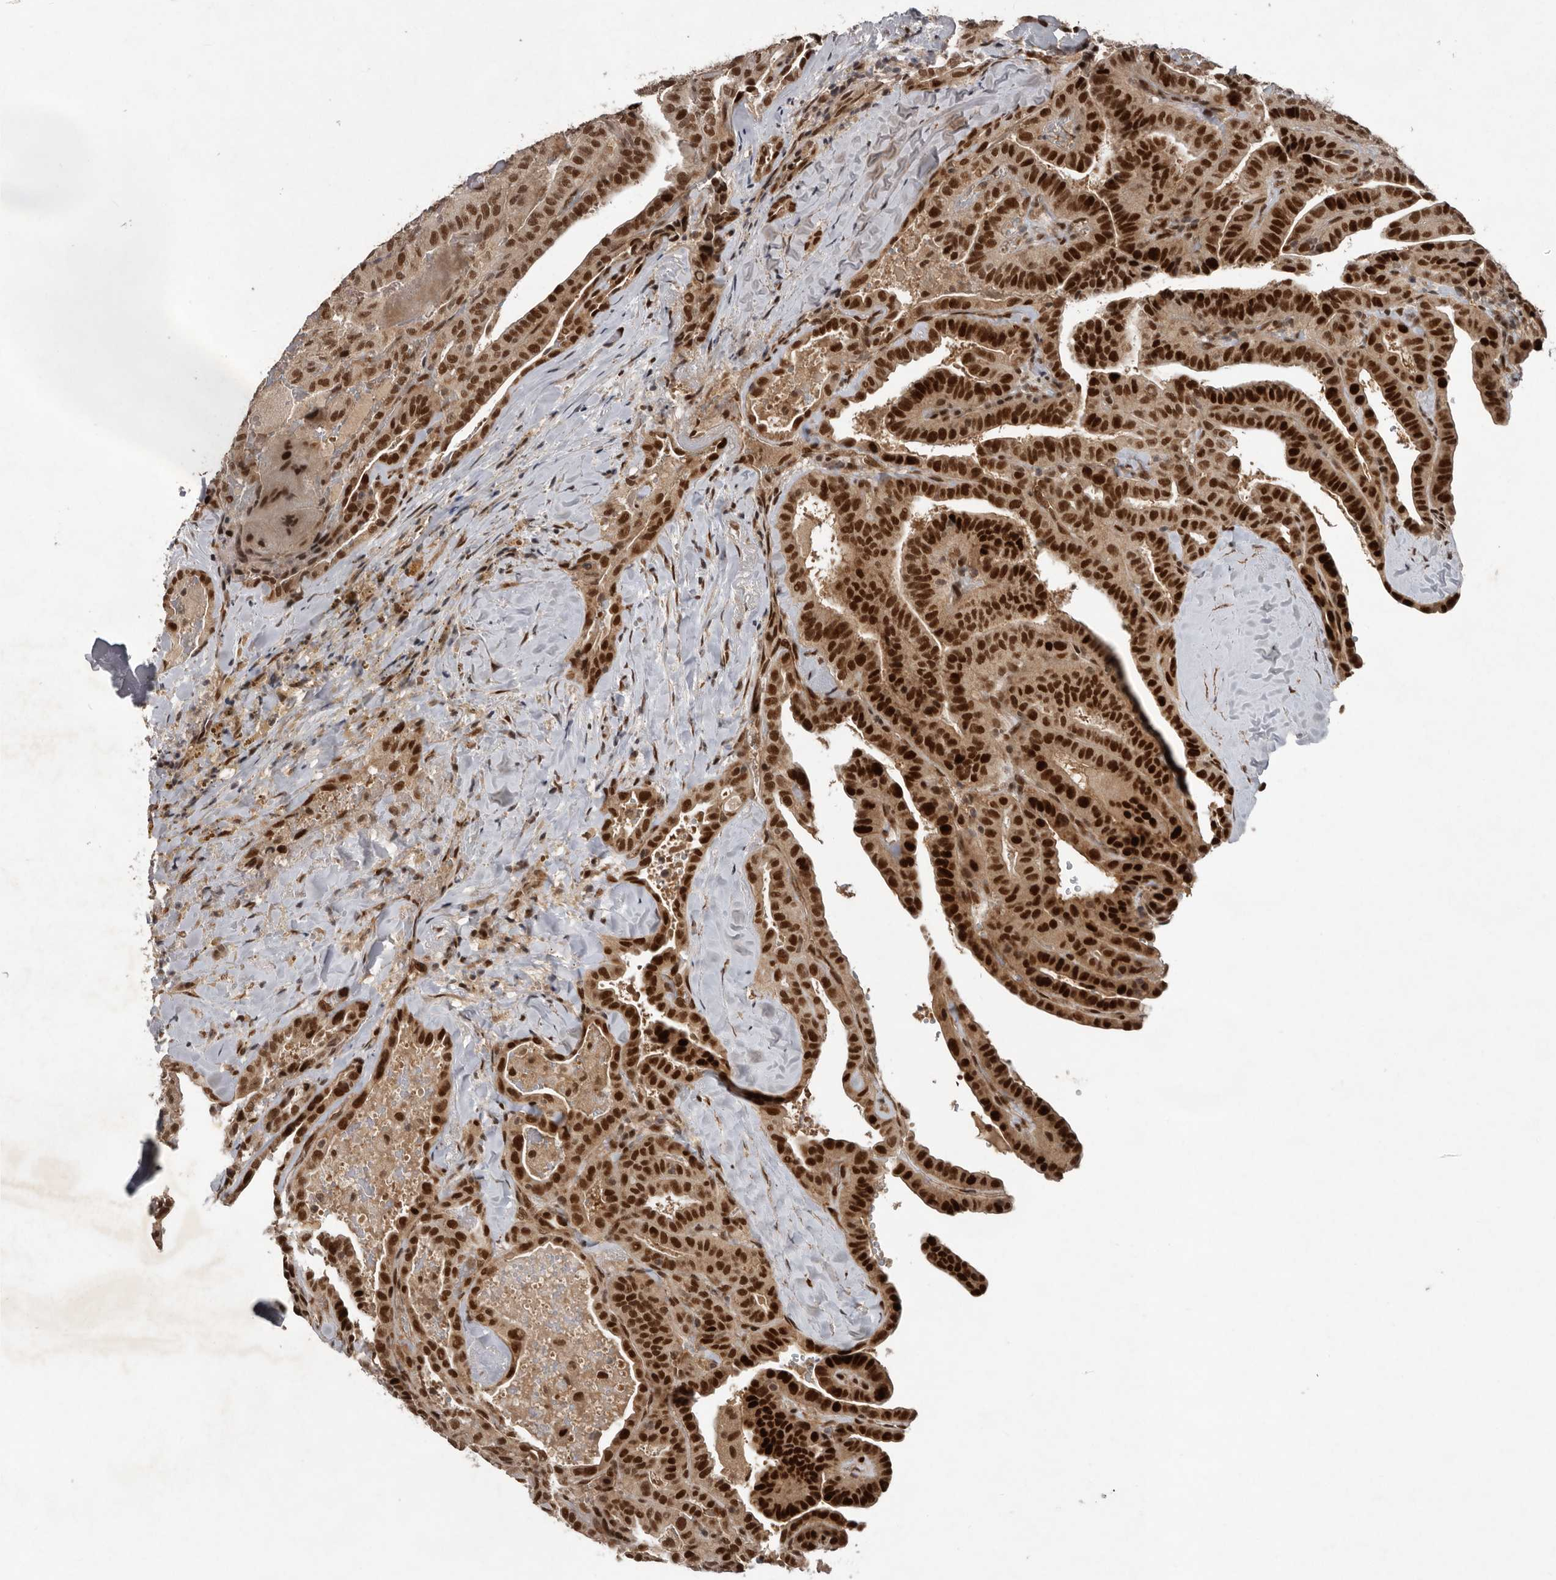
{"staining": {"intensity": "strong", "quantity": ">75%", "location": "cytoplasmic/membranous,nuclear"}, "tissue": "thyroid cancer", "cell_type": "Tumor cells", "image_type": "cancer", "snomed": [{"axis": "morphology", "description": "Papillary adenocarcinoma, NOS"}, {"axis": "topography", "description": "Thyroid gland"}], "caption": "Human thyroid cancer (papillary adenocarcinoma) stained for a protein (brown) displays strong cytoplasmic/membranous and nuclear positive staining in approximately >75% of tumor cells.", "gene": "CDC27", "patient": {"sex": "male", "age": 77}}